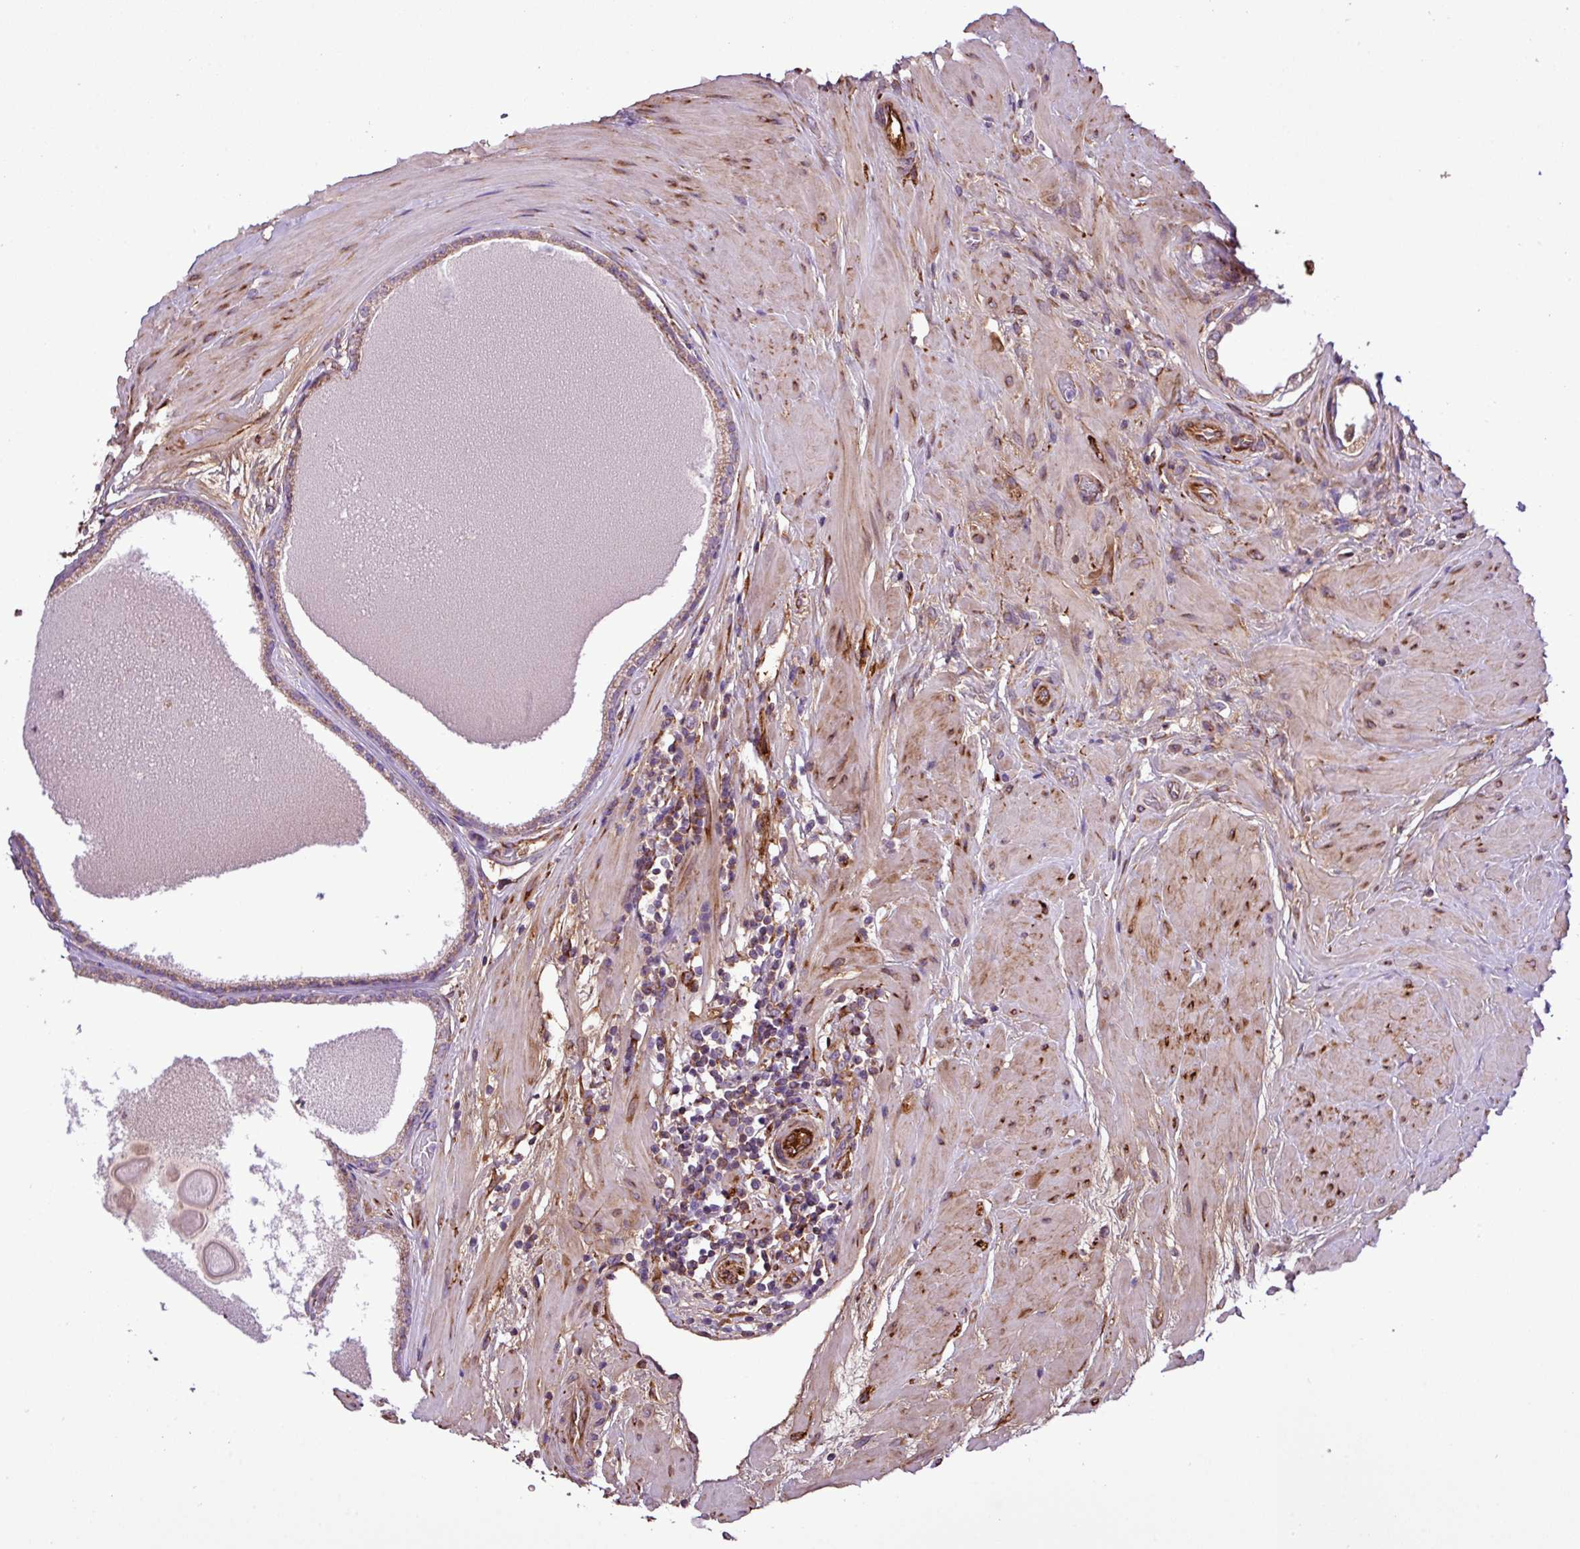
{"staining": {"intensity": "moderate", "quantity": "25%-75%", "location": "cytoplasmic/membranous"}, "tissue": "prostate", "cell_type": "Glandular cells", "image_type": "normal", "snomed": [{"axis": "morphology", "description": "Normal tissue, NOS"}, {"axis": "topography", "description": "Prostate"}], "caption": "Prostate stained for a protein displays moderate cytoplasmic/membranous positivity in glandular cells. The staining was performed using DAB (3,3'-diaminobenzidine), with brown indicating positive protein expression. Nuclei are stained blue with hematoxylin.", "gene": "CWH43", "patient": {"sex": "male", "age": 48}}